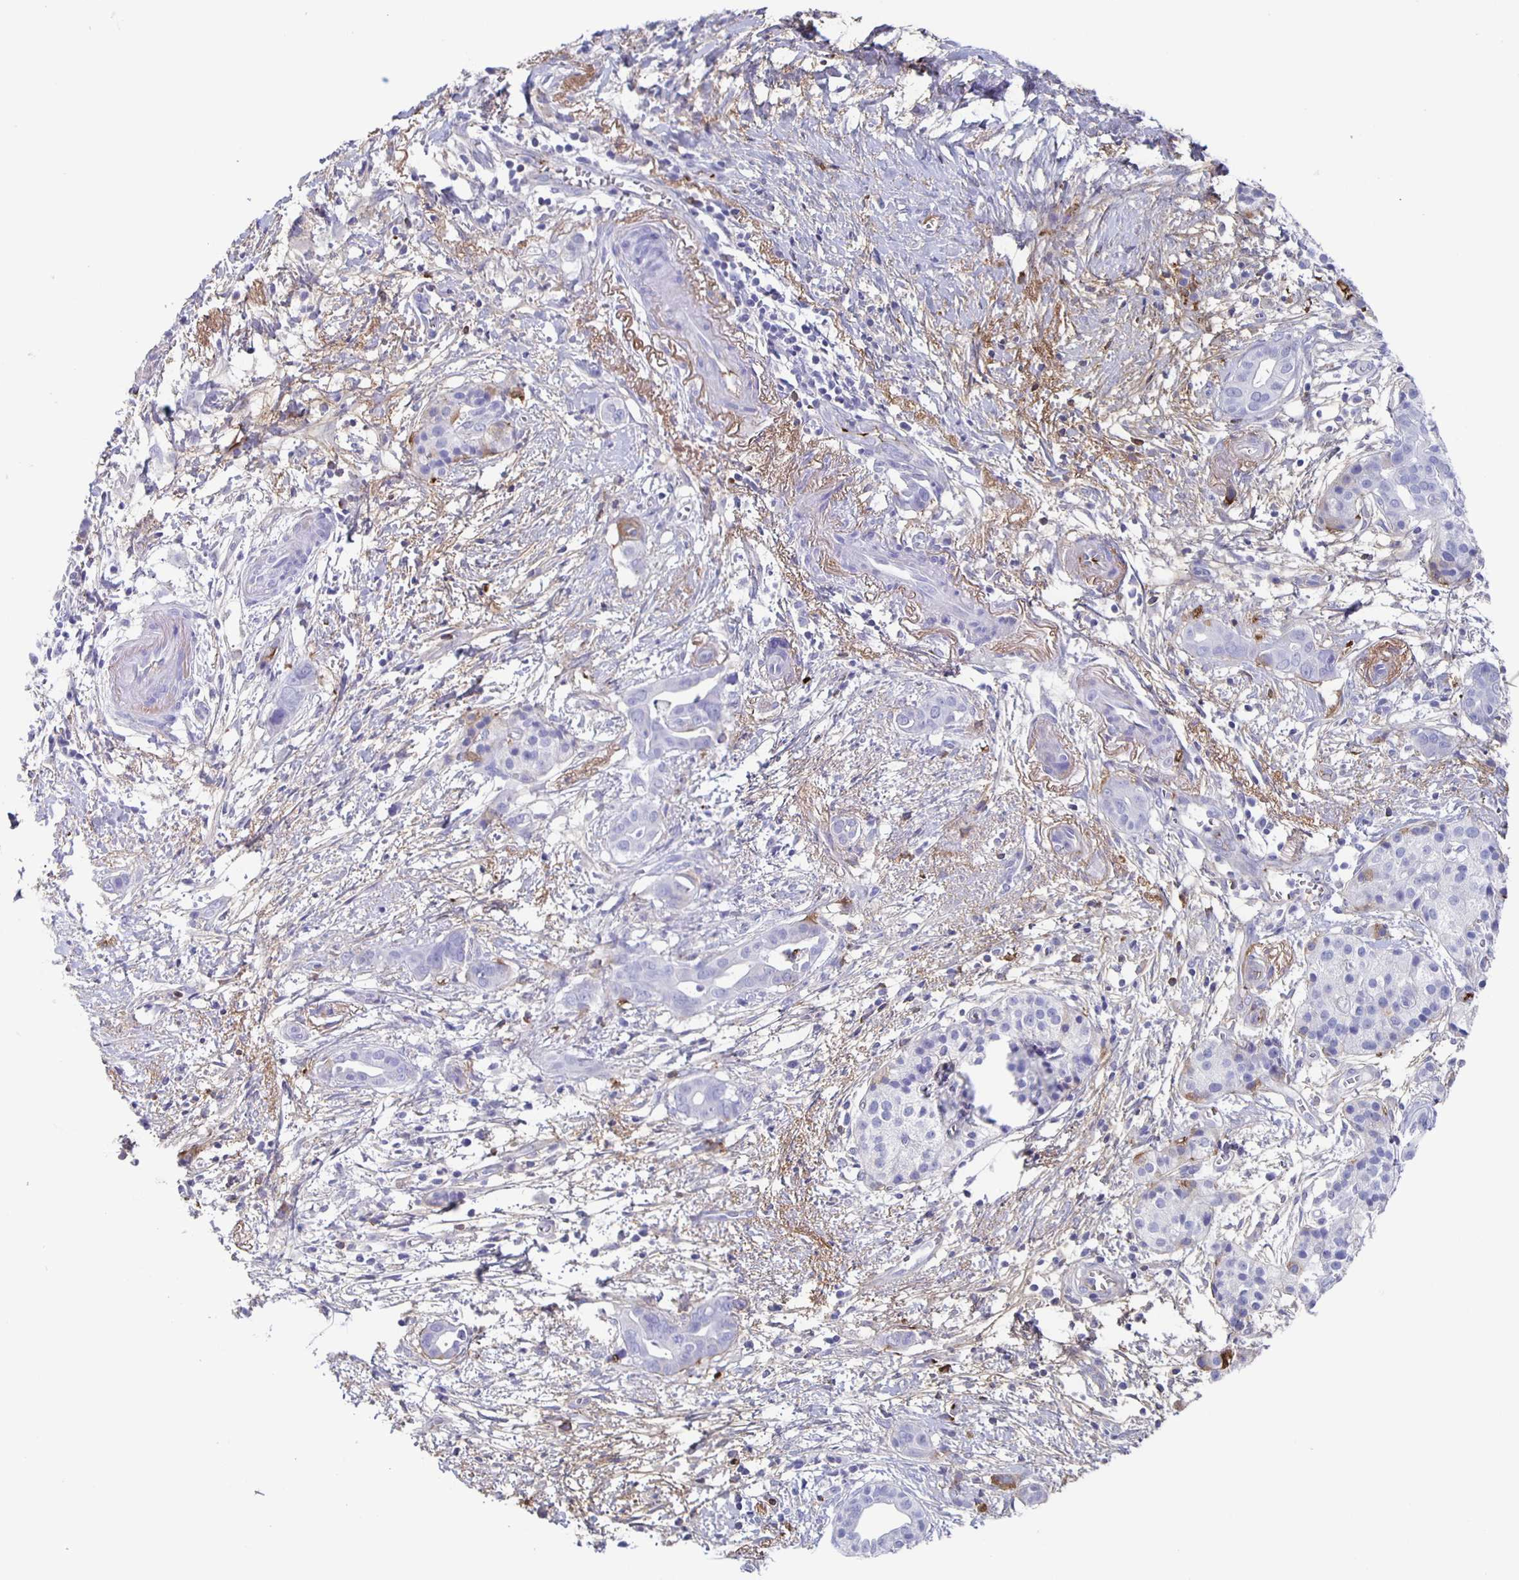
{"staining": {"intensity": "negative", "quantity": "none", "location": "none"}, "tissue": "pancreatic cancer", "cell_type": "Tumor cells", "image_type": "cancer", "snomed": [{"axis": "morphology", "description": "Adenocarcinoma, NOS"}, {"axis": "topography", "description": "Pancreas"}], "caption": "This is an IHC histopathology image of pancreatic cancer (adenocarcinoma). There is no positivity in tumor cells.", "gene": "FGA", "patient": {"sex": "male", "age": 61}}